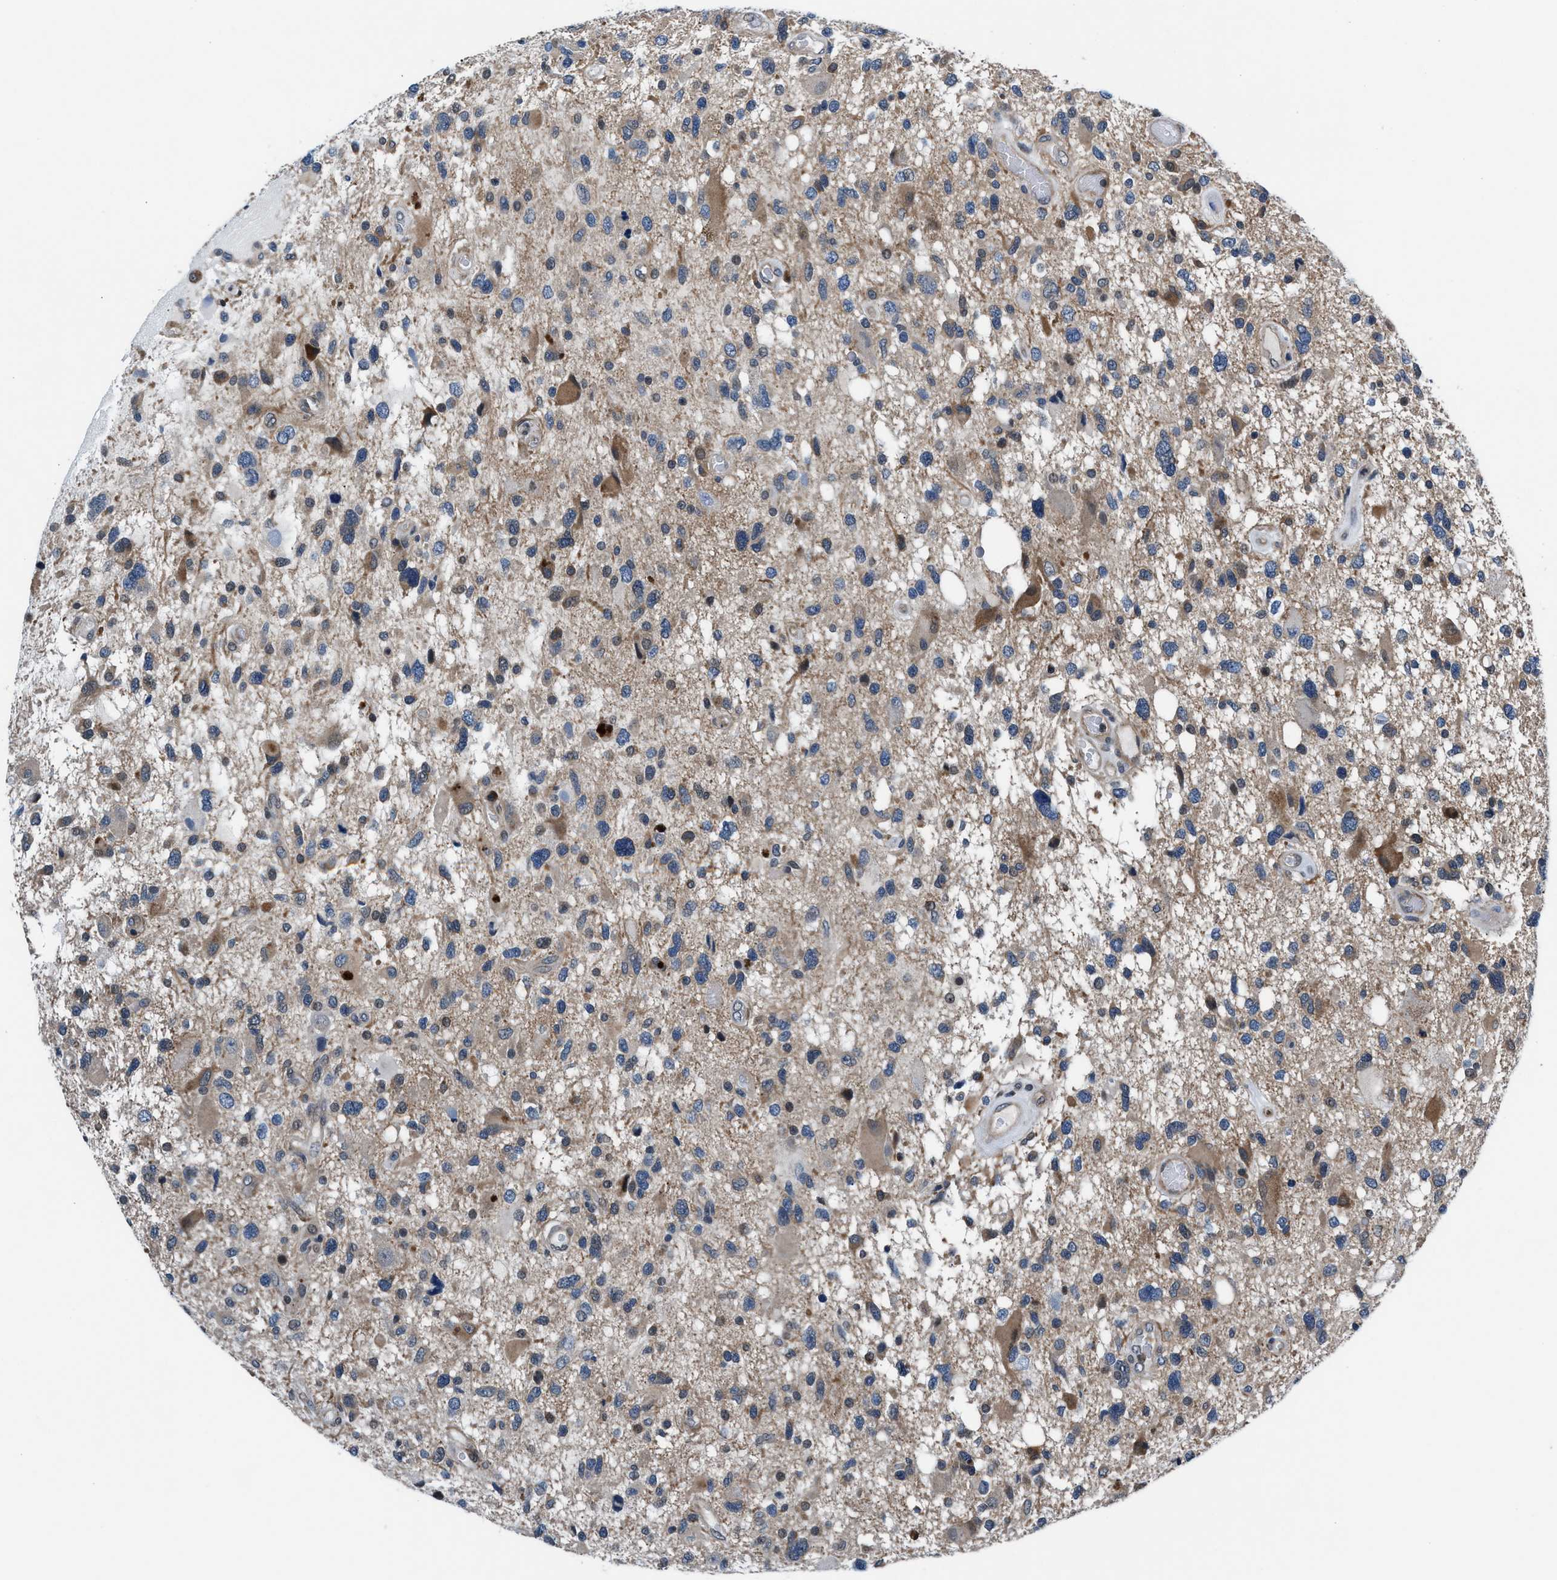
{"staining": {"intensity": "moderate", "quantity": "<25%", "location": "cytoplasmic/membranous"}, "tissue": "glioma", "cell_type": "Tumor cells", "image_type": "cancer", "snomed": [{"axis": "morphology", "description": "Glioma, malignant, High grade"}, {"axis": "topography", "description": "Brain"}], "caption": "A photomicrograph of human malignant glioma (high-grade) stained for a protein reveals moderate cytoplasmic/membranous brown staining in tumor cells.", "gene": "PRPSAP2", "patient": {"sex": "male", "age": 33}}